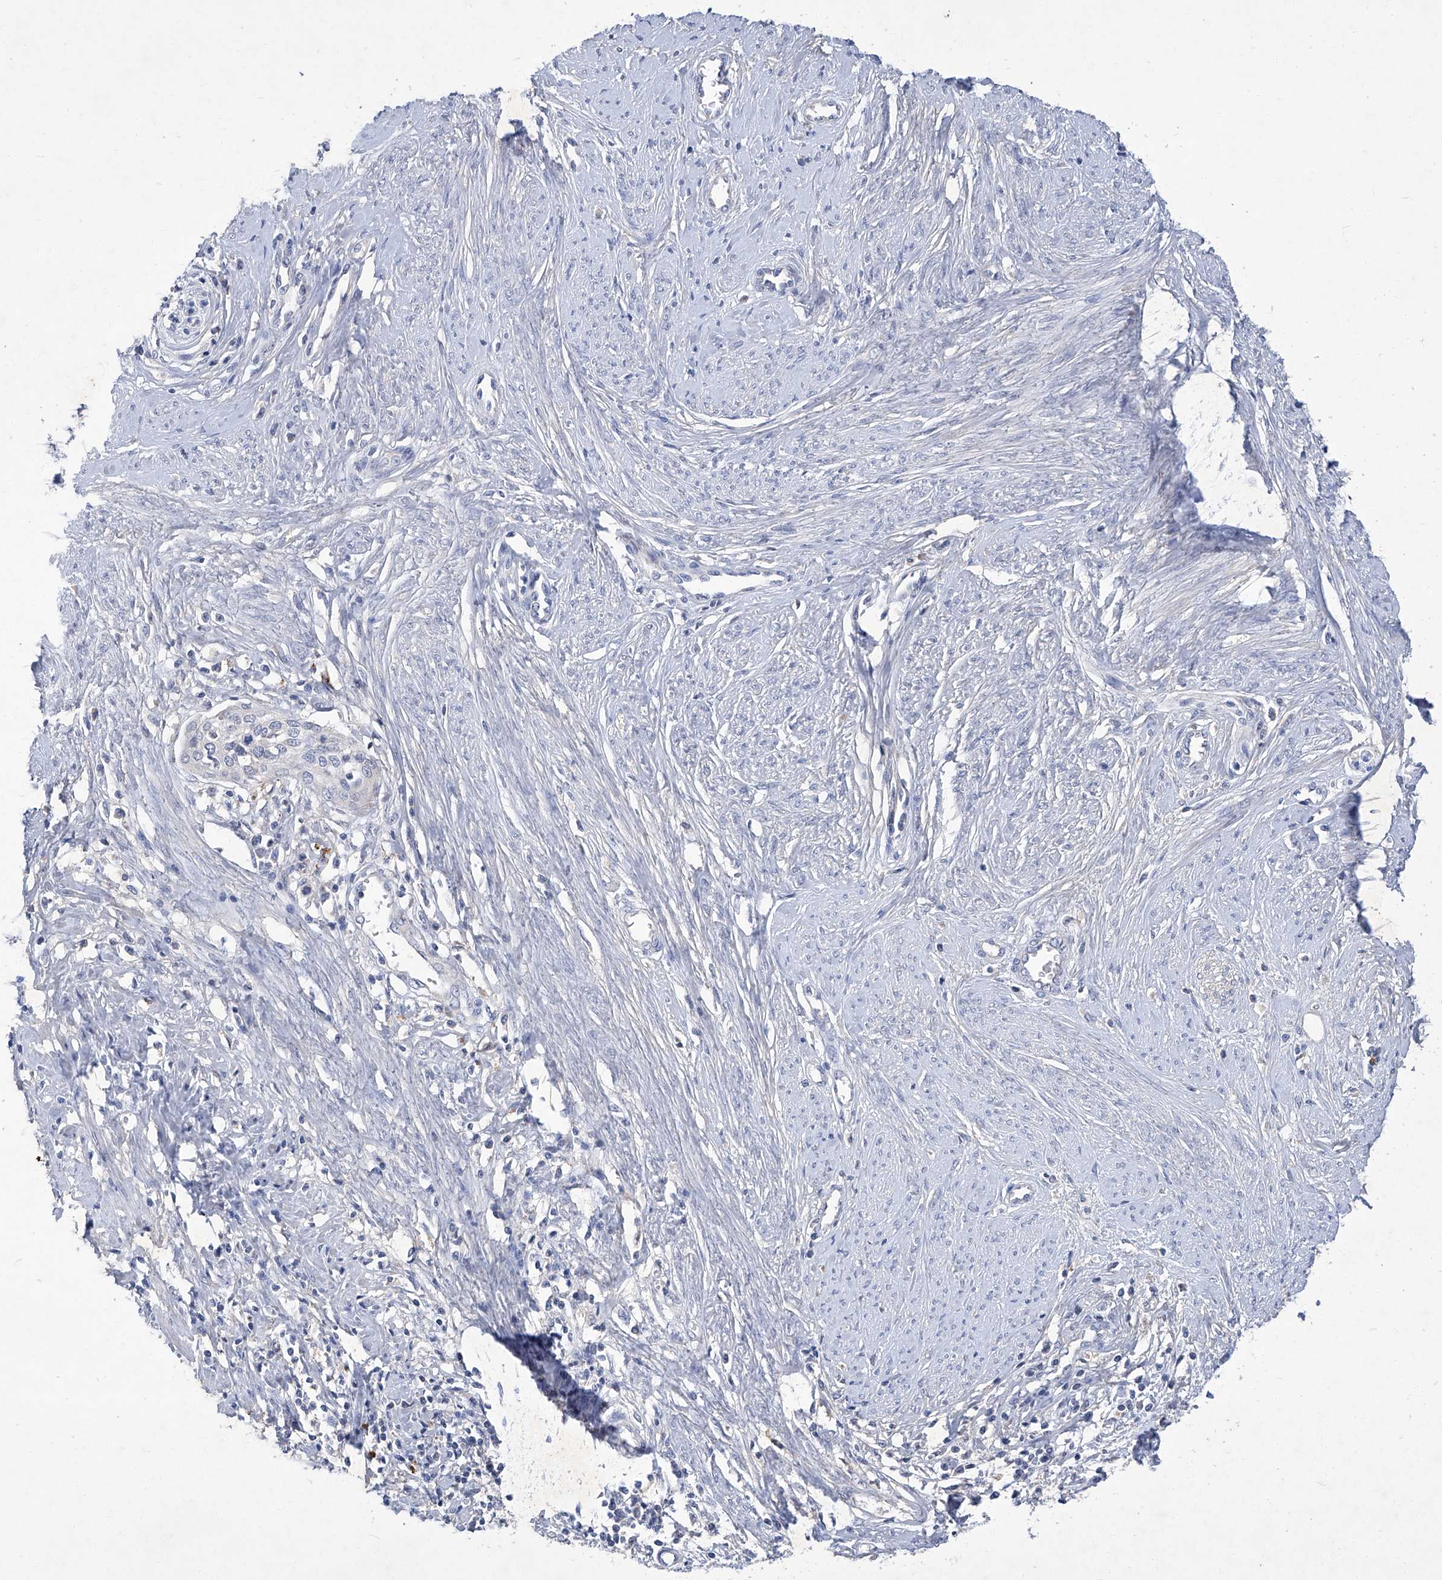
{"staining": {"intensity": "negative", "quantity": "none", "location": "none"}, "tissue": "cervical cancer", "cell_type": "Tumor cells", "image_type": "cancer", "snomed": [{"axis": "morphology", "description": "Squamous cell carcinoma, NOS"}, {"axis": "topography", "description": "Cervix"}], "caption": "Histopathology image shows no protein expression in tumor cells of squamous cell carcinoma (cervical) tissue. The staining is performed using DAB brown chromogen with nuclei counter-stained in using hematoxylin.", "gene": "SBK2", "patient": {"sex": "female", "age": 37}}